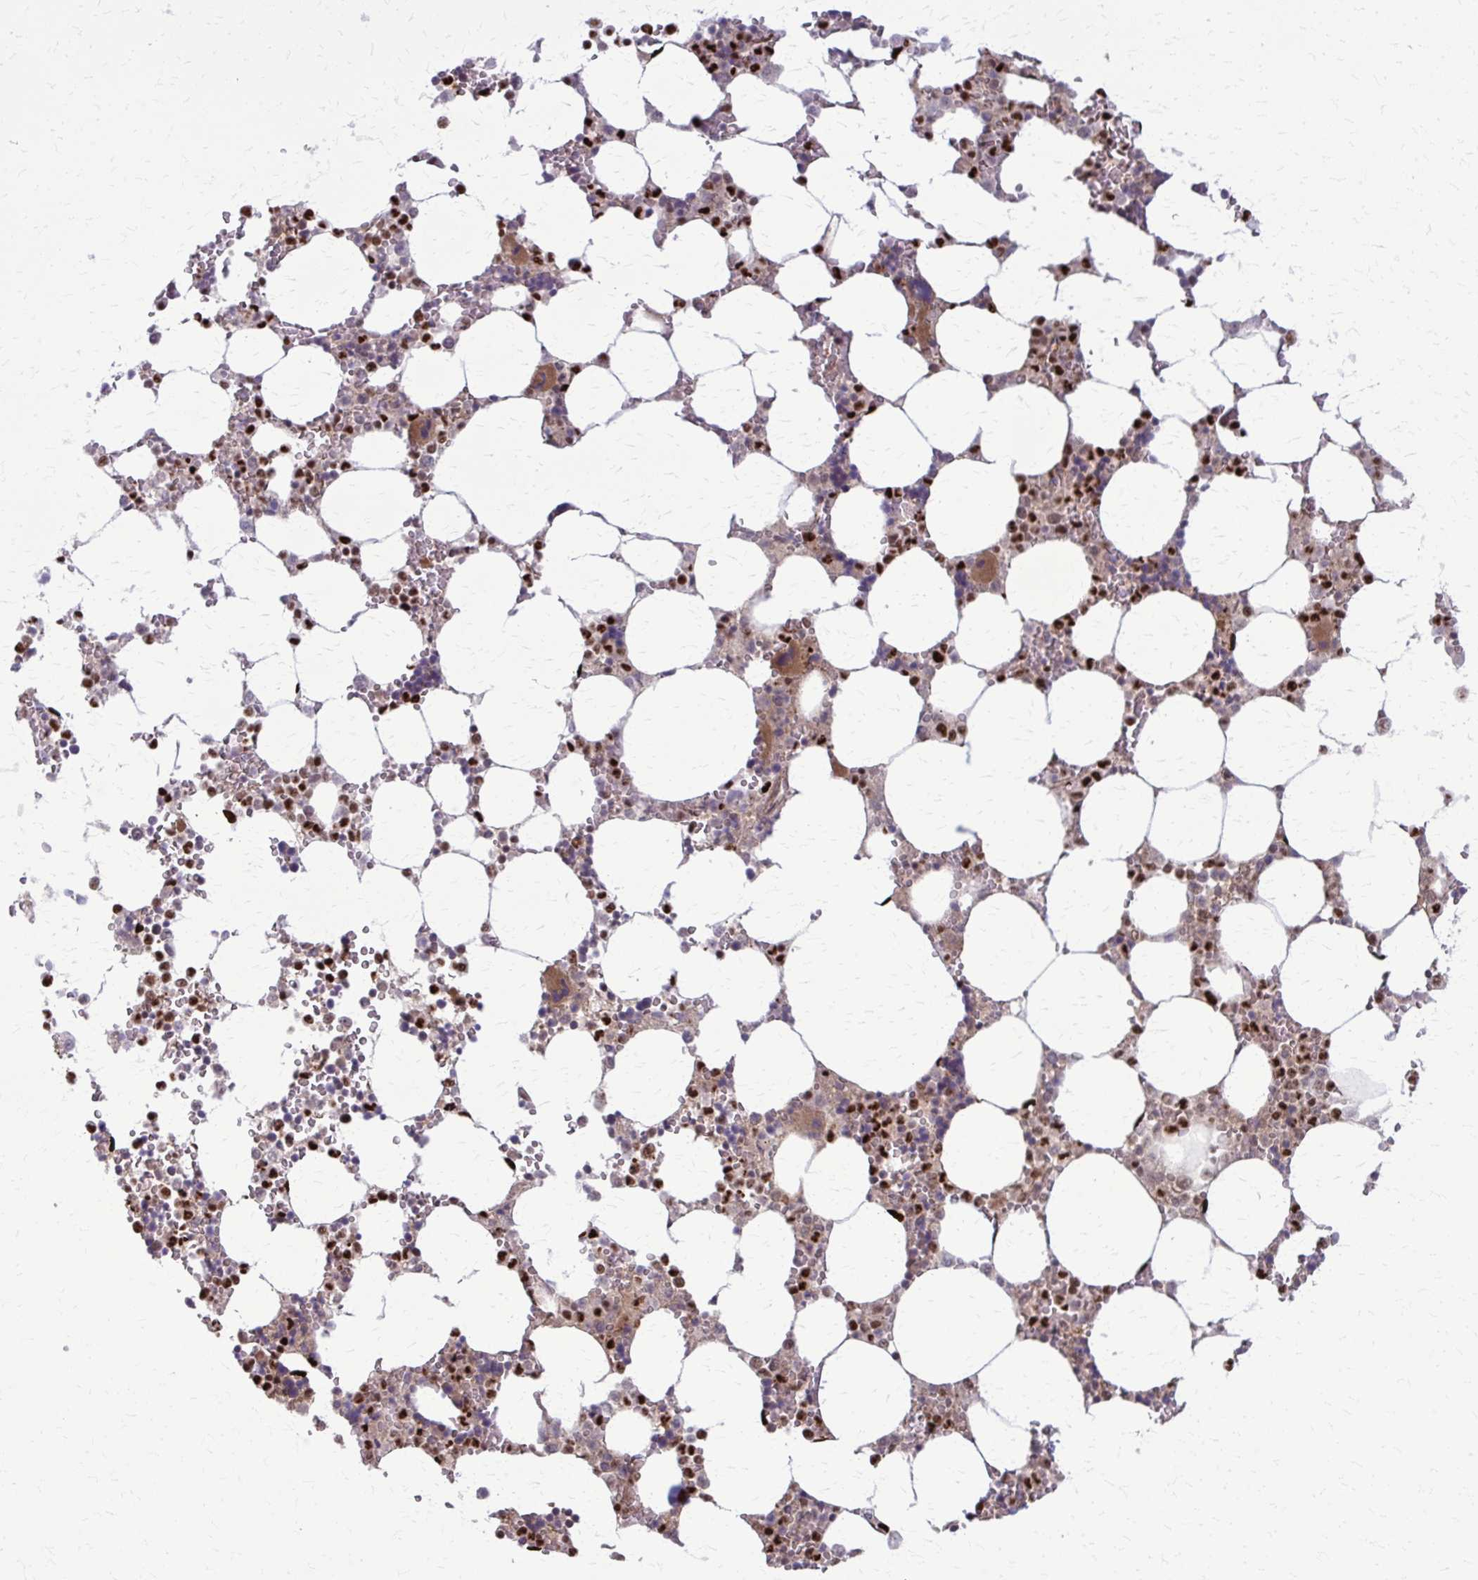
{"staining": {"intensity": "strong", "quantity": "25%-75%", "location": "cytoplasmic/membranous,nuclear"}, "tissue": "bone marrow", "cell_type": "Hematopoietic cells", "image_type": "normal", "snomed": [{"axis": "morphology", "description": "Normal tissue, NOS"}, {"axis": "topography", "description": "Bone marrow"}], "caption": "This micrograph reveals IHC staining of normal bone marrow, with high strong cytoplasmic/membranous,nuclear positivity in about 25%-75% of hematopoietic cells.", "gene": "ZNF559", "patient": {"sex": "male", "age": 64}}